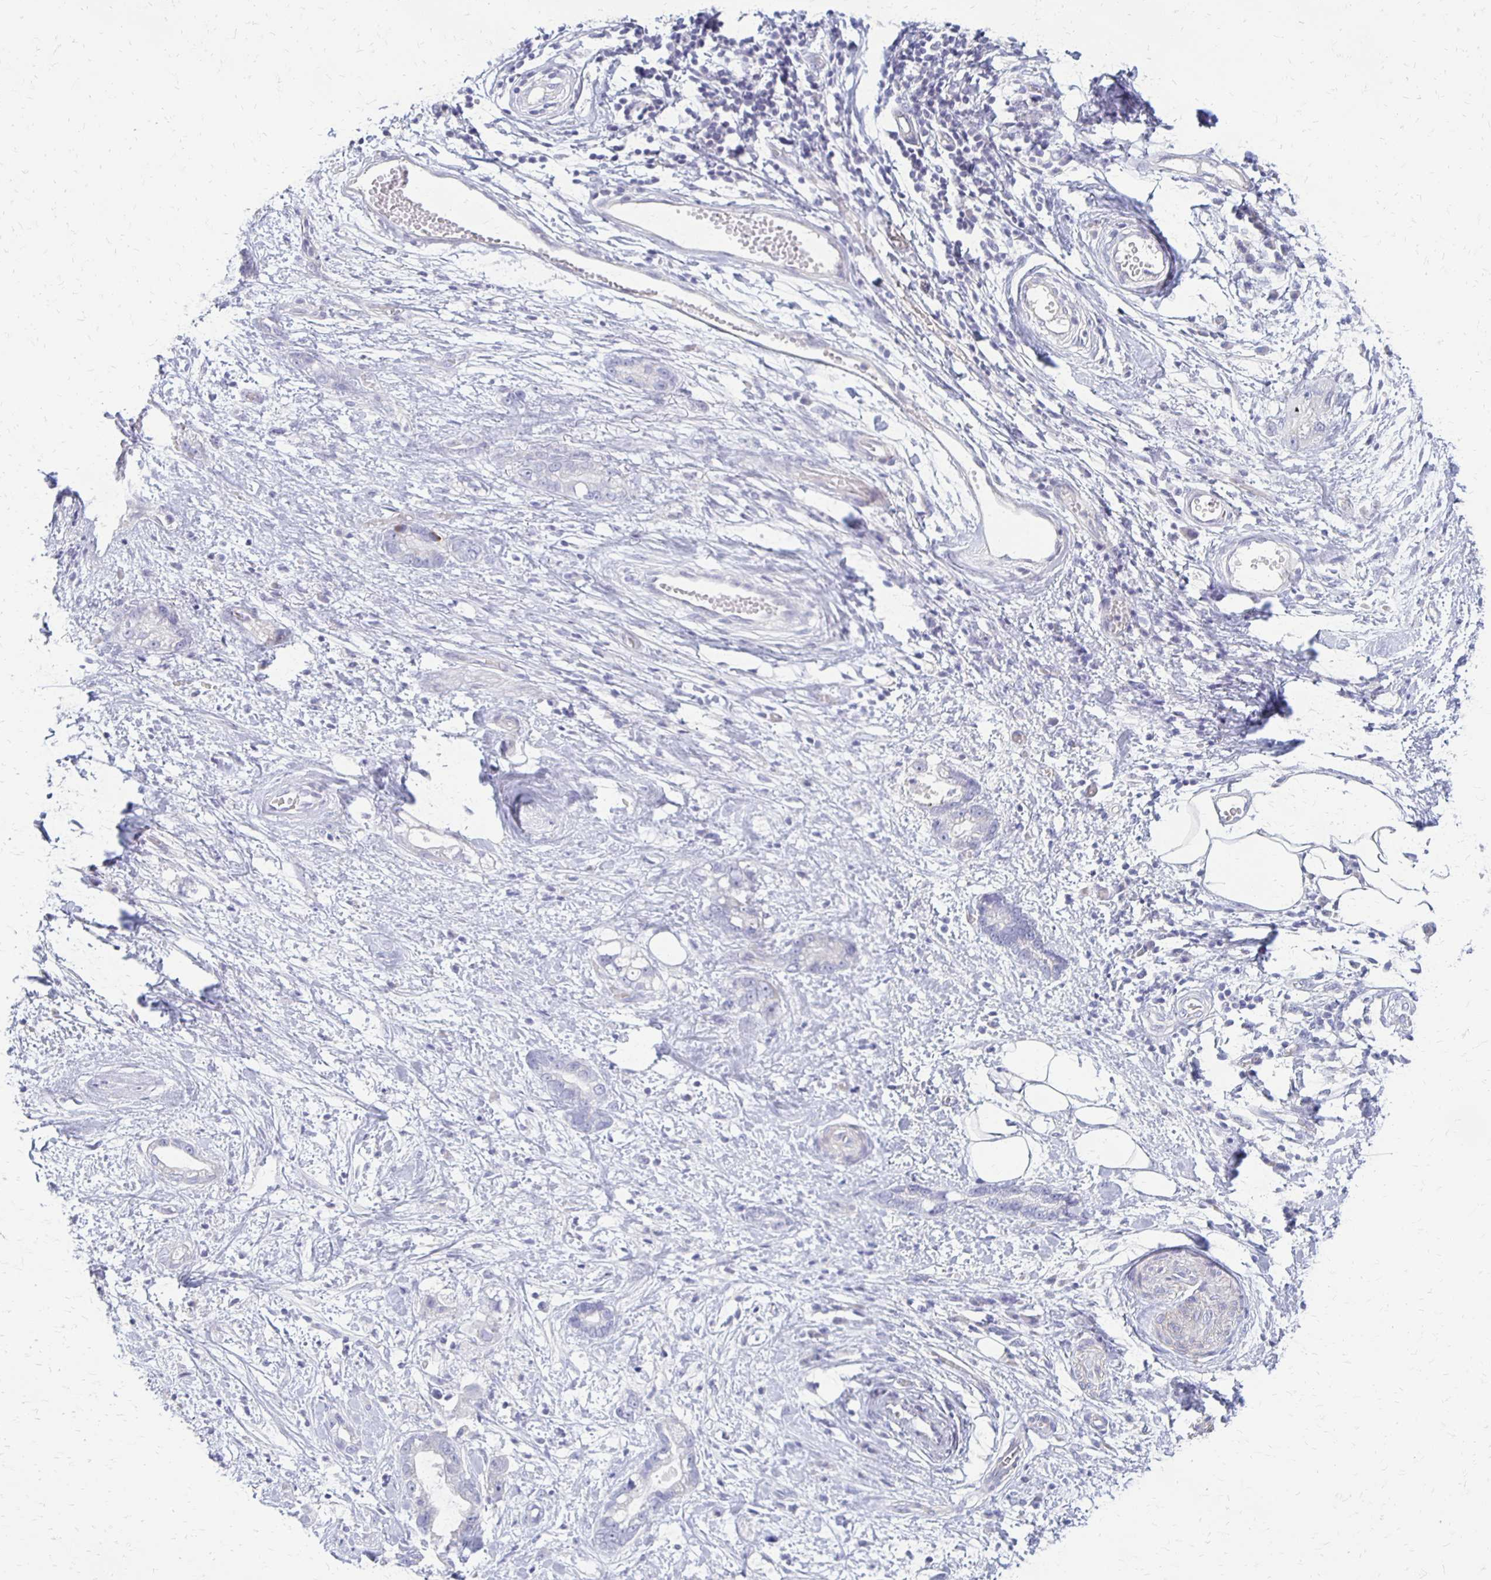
{"staining": {"intensity": "negative", "quantity": "none", "location": "none"}, "tissue": "stomach cancer", "cell_type": "Tumor cells", "image_type": "cancer", "snomed": [{"axis": "morphology", "description": "Adenocarcinoma, NOS"}, {"axis": "topography", "description": "Stomach"}], "caption": "Stomach cancer (adenocarcinoma) stained for a protein using immunohistochemistry (IHC) demonstrates no expression tumor cells.", "gene": "RHOC", "patient": {"sex": "male", "age": 55}}